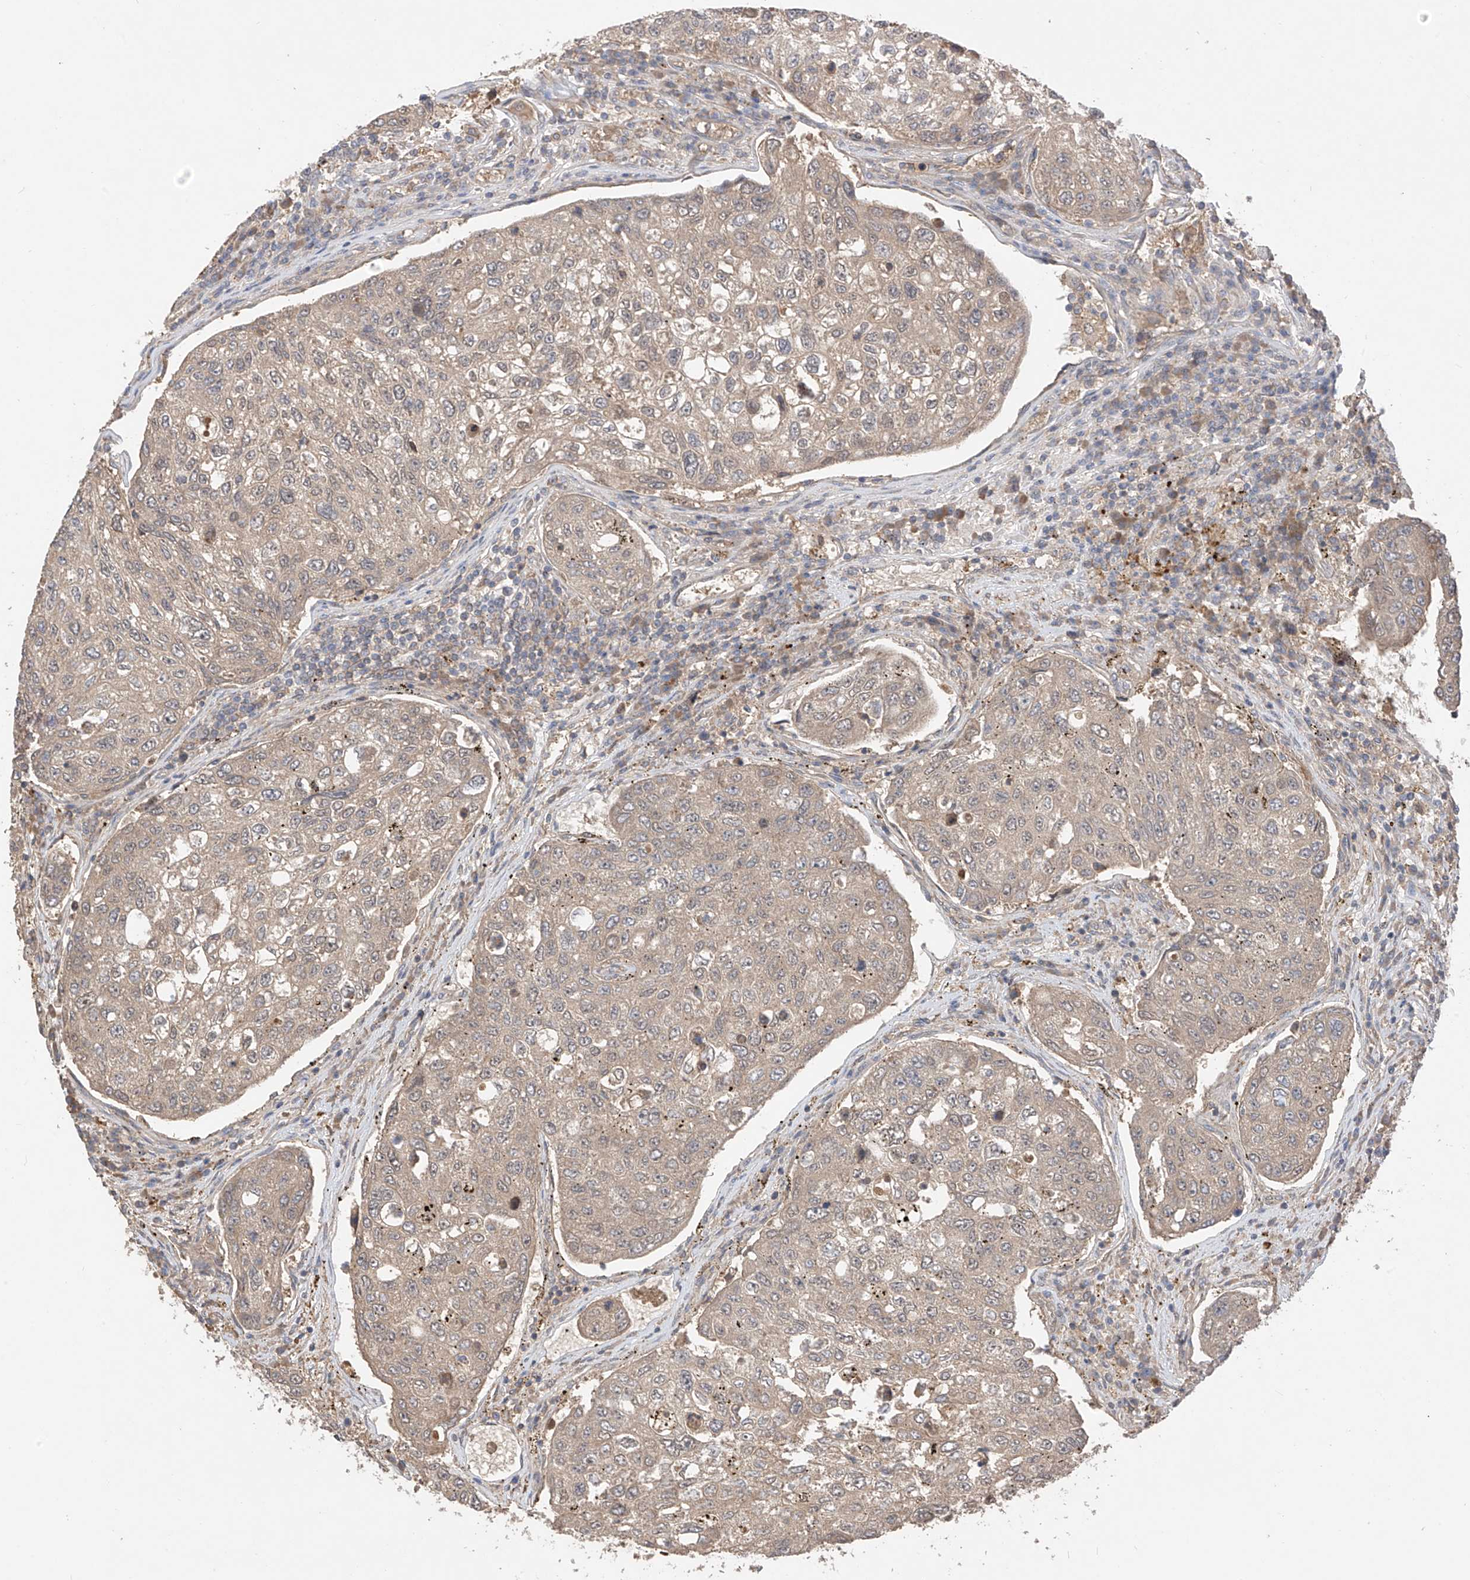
{"staining": {"intensity": "moderate", "quantity": ">75%", "location": "cytoplasmic/membranous"}, "tissue": "urothelial cancer", "cell_type": "Tumor cells", "image_type": "cancer", "snomed": [{"axis": "morphology", "description": "Urothelial carcinoma, High grade"}, {"axis": "topography", "description": "Lymph node"}, {"axis": "topography", "description": "Urinary bladder"}], "caption": "The micrograph shows immunohistochemical staining of urothelial cancer. There is moderate cytoplasmic/membranous staining is appreciated in approximately >75% of tumor cells. (DAB (3,3'-diaminobenzidine) IHC, brown staining for protein, blue staining for nuclei).", "gene": "CACNA2D4", "patient": {"sex": "male", "age": 51}}